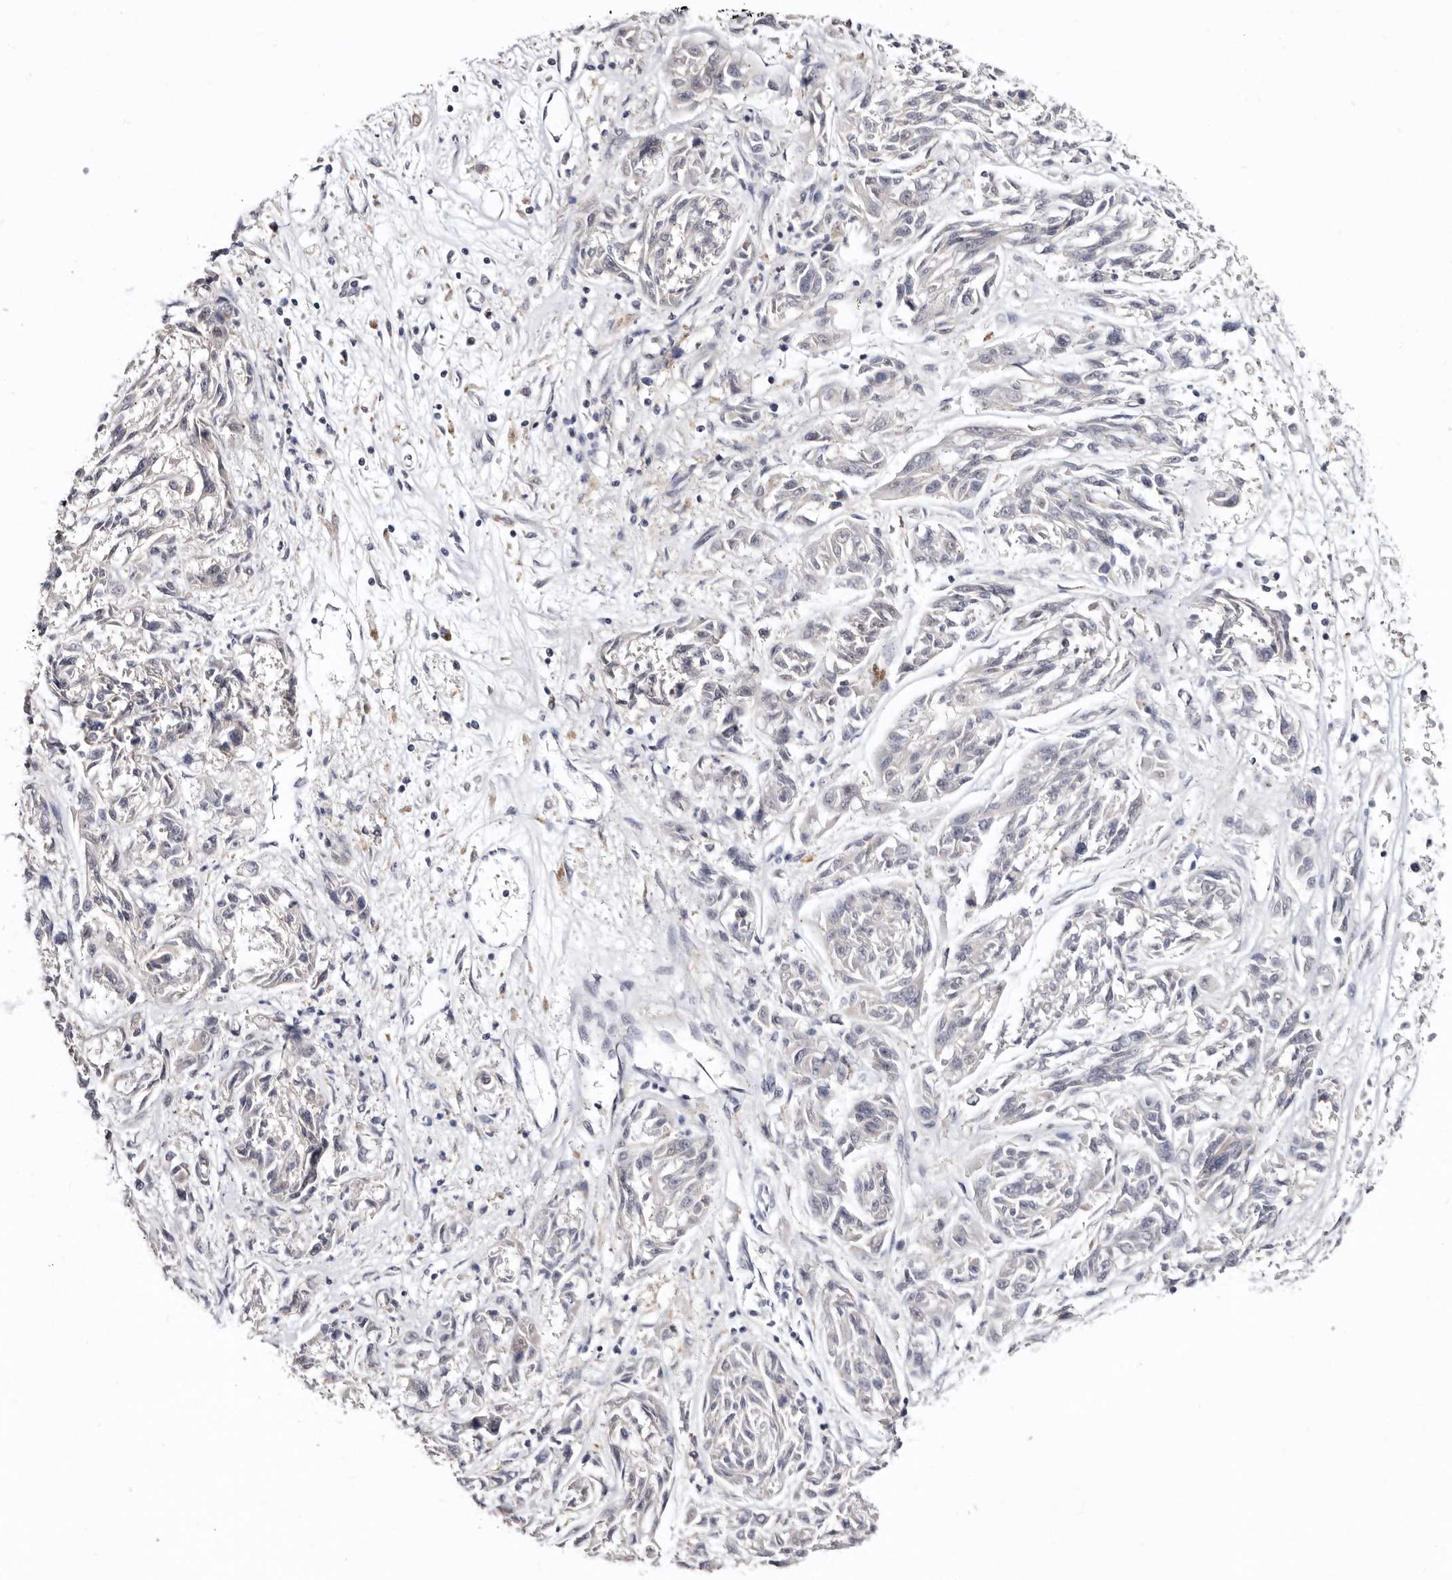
{"staining": {"intensity": "negative", "quantity": "none", "location": "none"}, "tissue": "melanoma", "cell_type": "Tumor cells", "image_type": "cancer", "snomed": [{"axis": "morphology", "description": "Malignant melanoma, NOS"}, {"axis": "topography", "description": "Skin"}], "caption": "A high-resolution micrograph shows immunohistochemistry (IHC) staining of malignant melanoma, which exhibits no significant staining in tumor cells.", "gene": "KLHL4", "patient": {"sex": "male", "age": 53}}